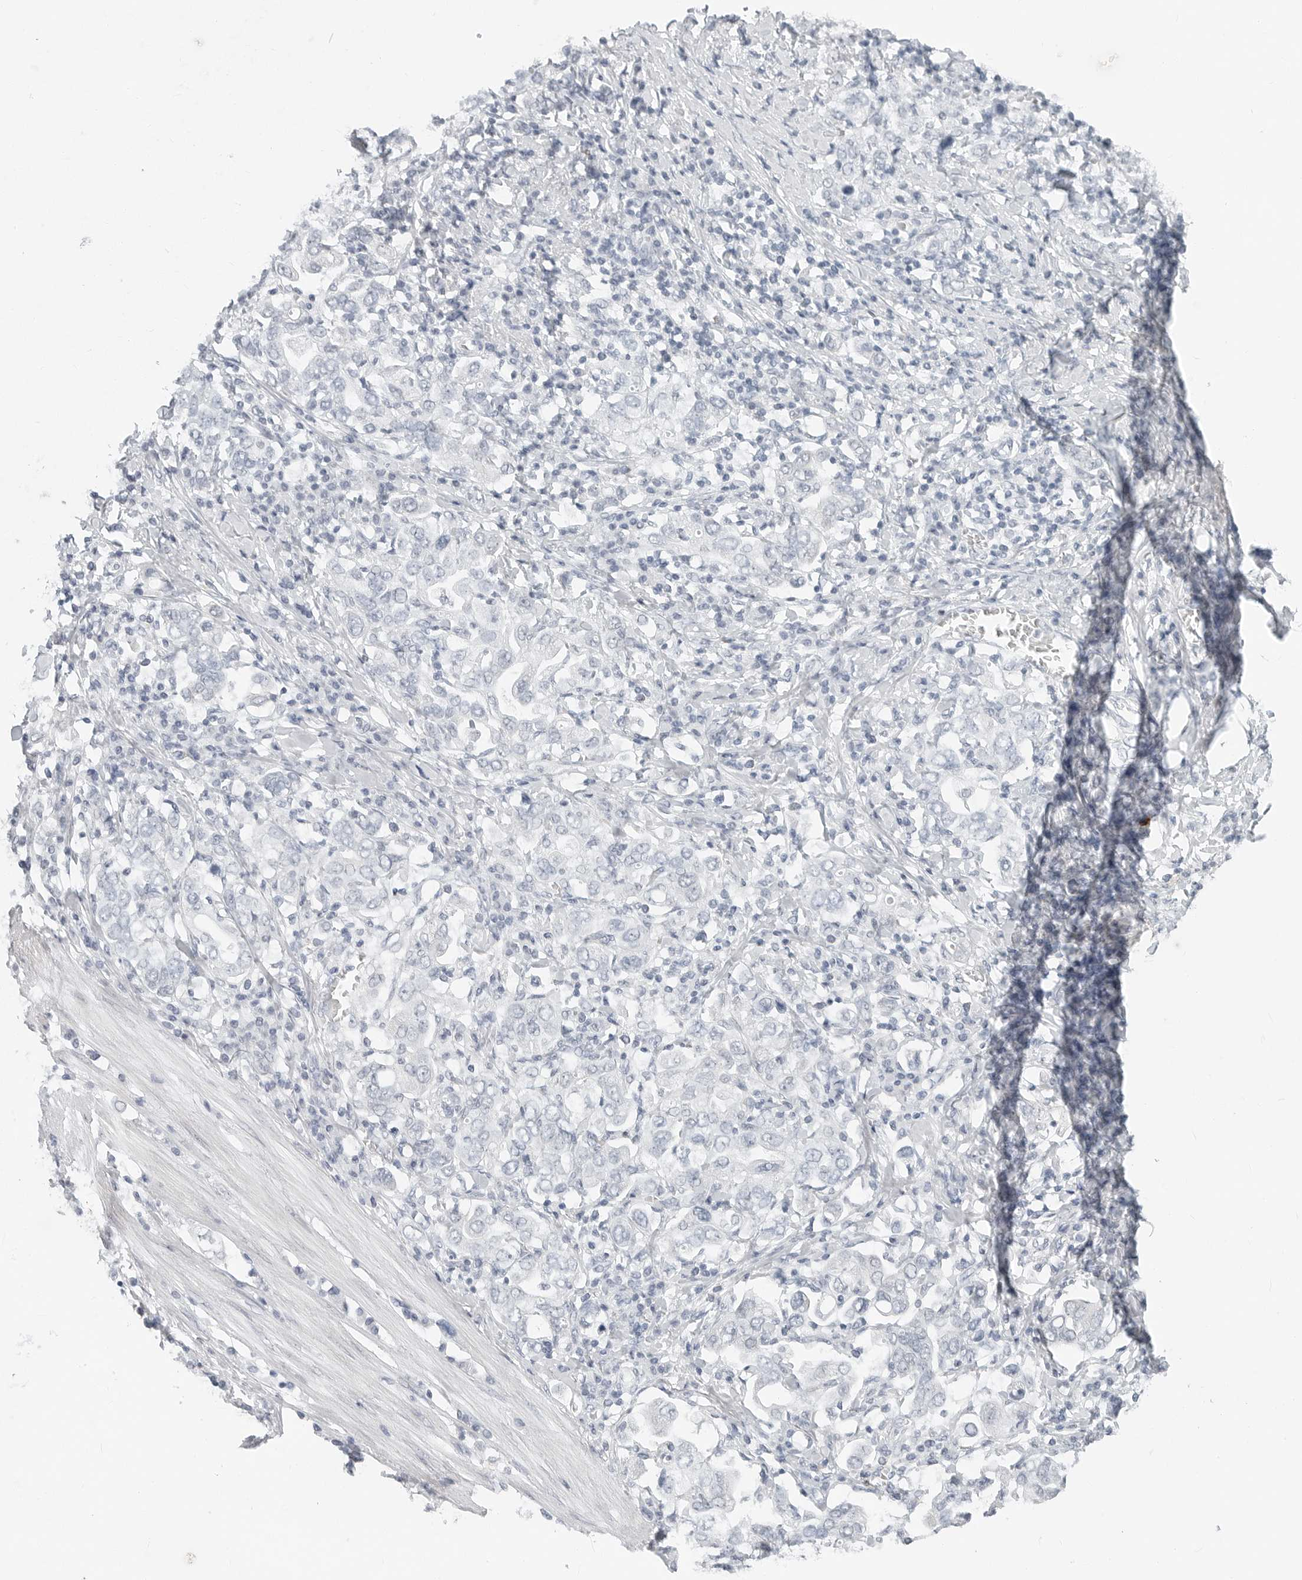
{"staining": {"intensity": "negative", "quantity": "none", "location": "none"}, "tissue": "stomach cancer", "cell_type": "Tumor cells", "image_type": "cancer", "snomed": [{"axis": "morphology", "description": "Adenocarcinoma, NOS"}, {"axis": "topography", "description": "Stomach, upper"}], "caption": "The immunohistochemistry micrograph has no significant expression in tumor cells of stomach cancer tissue.", "gene": "XIRP1", "patient": {"sex": "male", "age": 62}}